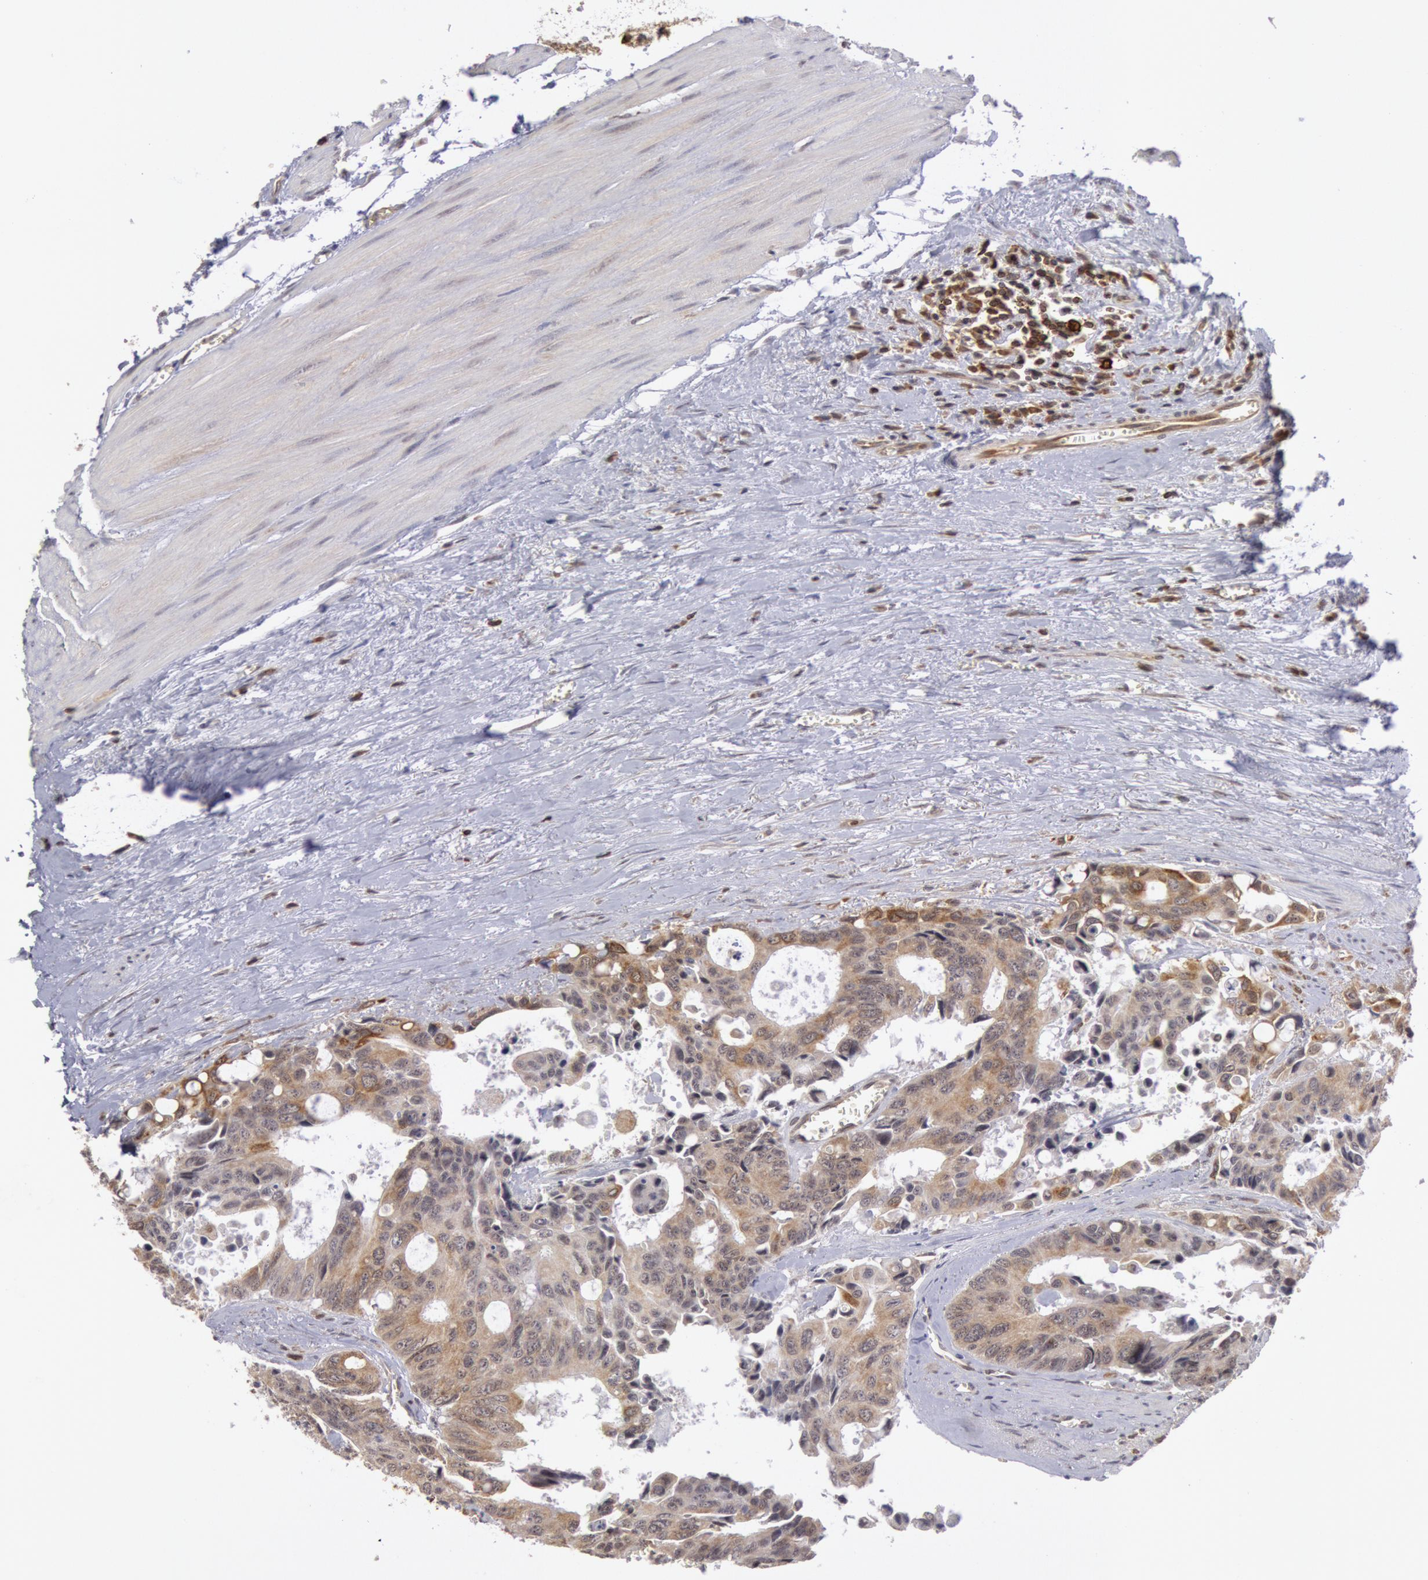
{"staining": {"intensity": "weak", "quantity": ">75%", "location": "cytoplasmic/membranous"}, "tissue": "colorectal cancer", "cell_type": "Tumor cells", "image_type": "cancer", "snomed": [{"axis": "morphology", "description": "Adenocarcinoma, NOS"}, {"axis": "topography", "description": "Rectum"}], "caption": "Immunohistochemistry (IHC) photomicrograph of adenocarcinoma (colorectal) stained for a protein (brown), which exhibits low levels of weak cytoplasmic/membranous positivity in approximately >75% of tumor cells.", "gene": "TAP2", "patient": {"sex": "male", "age": 76}}